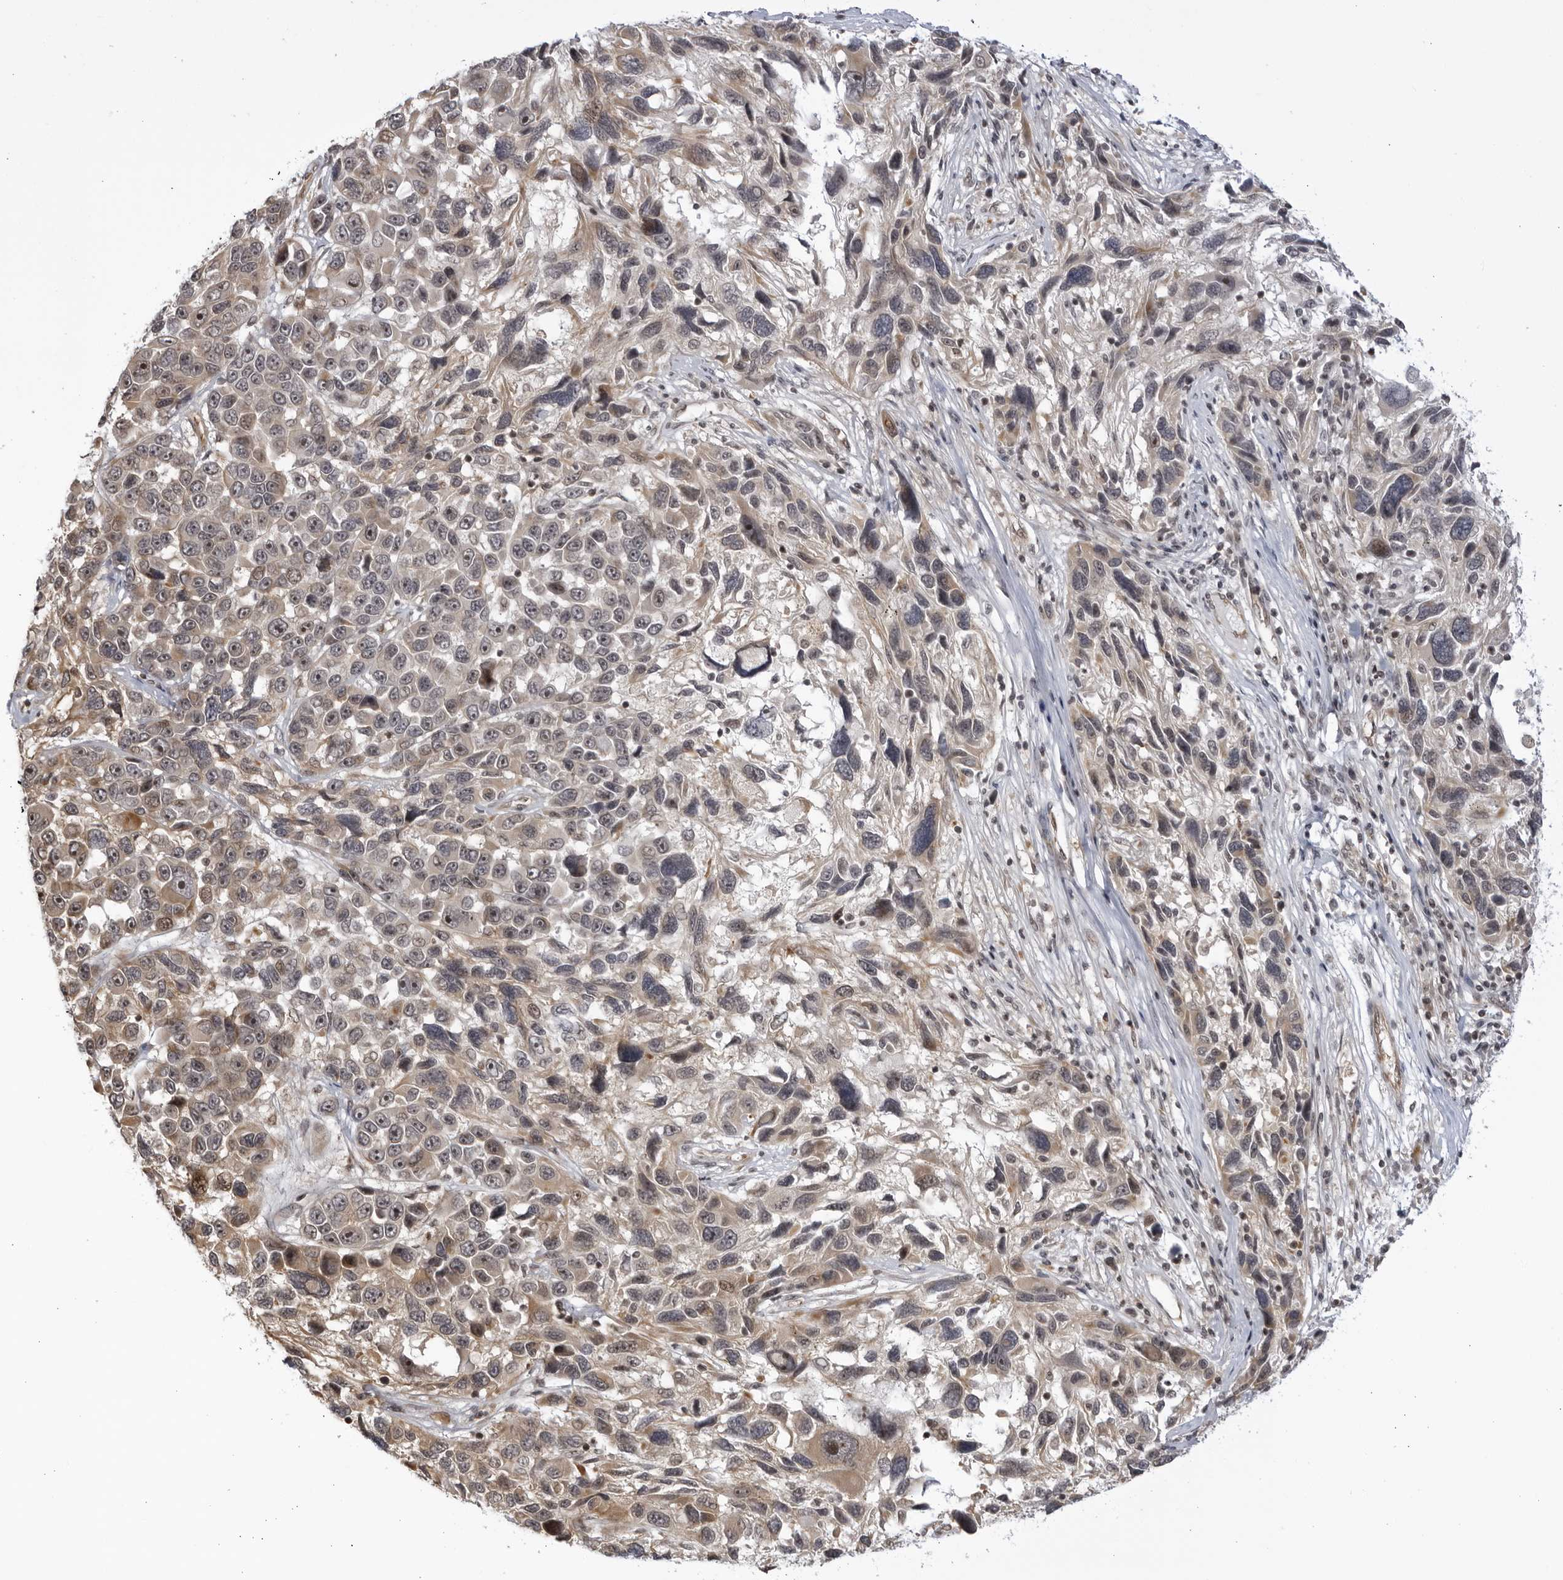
{"staining": {"intensity": "strong", "quantity": "25%-75%", "location": "cytoplasmic/membranous,nuclear"}, "tissue": "melanoma", "cell_type": "Tumor cells", "image_type": "cancer", "snomed": [{"axis": "morphology", "description": "Malignant melanoma, NOS"}, {"axis": "topography", "description": "Skin"}], "caption": "Protein expression analysis of human melanoma reveals strong cytoplasmic/membranous and nuclear expression in about 25%-75% of tumor cells.", "gene": "CNBD1", "patient": {"sex": "male", "age": 53}}